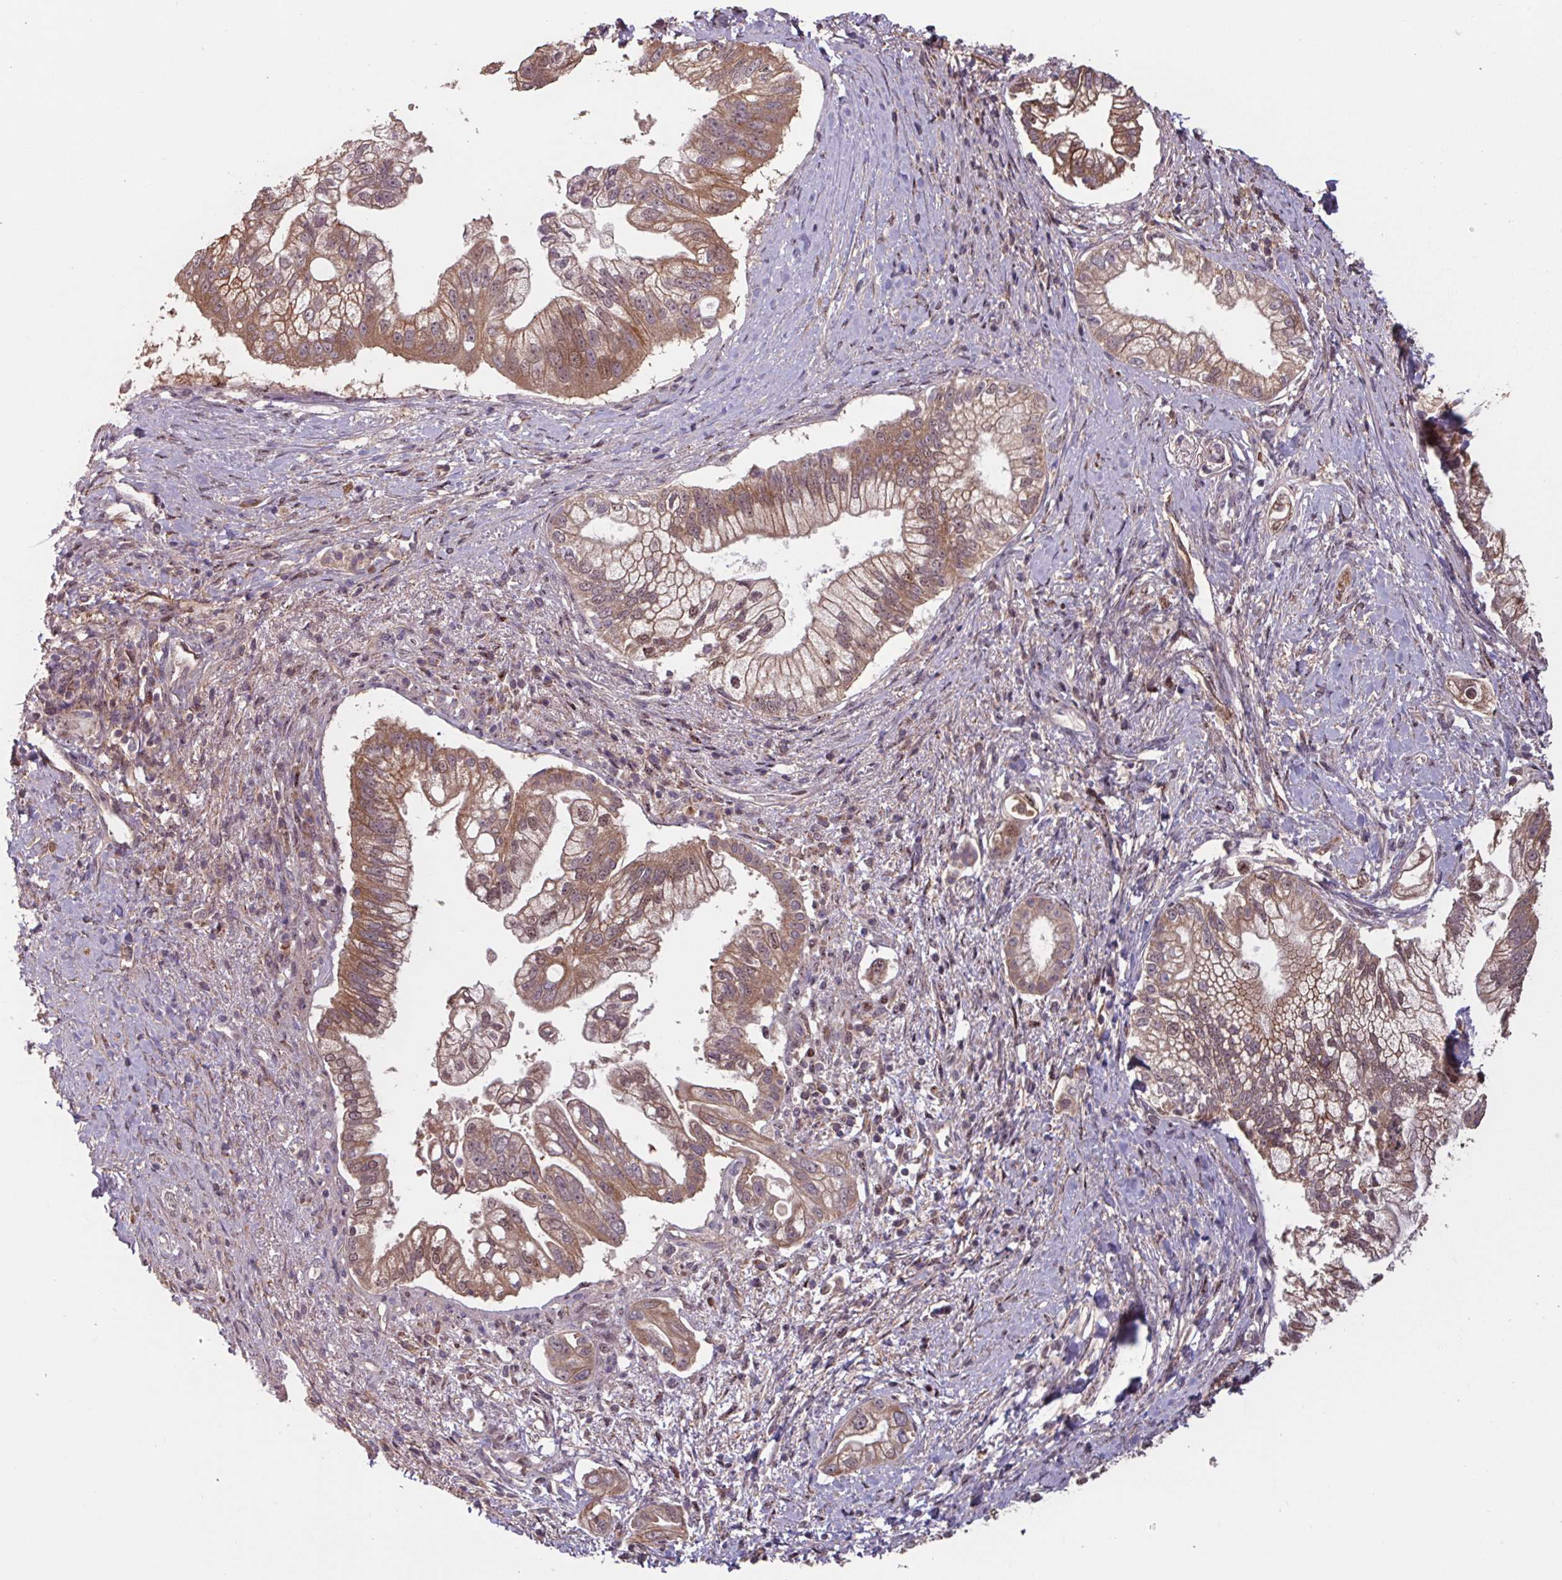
{"staining": {"intensity": "moderate", "quantity": ">75%", "location": "cytoplasmic/membranous"}, "tissue": "pancreatic cancer", "cell_type": "Tumor cells", "image_type": "cancer", "snomed": [{"axis": "morphology", "description": "Adenocarcinoma, NOS"}, {"axis": "topography", "description": "Pancreas"}], "caption": "This is a photomicrograph of immunohistochemistry (IHC) staining of pancreatic cancer, which shows moderate expression in the cytoplasmic/membranous of tumor cells.", "gene": "TMEM88", "patient": {"sex": "male", "age": 70}}